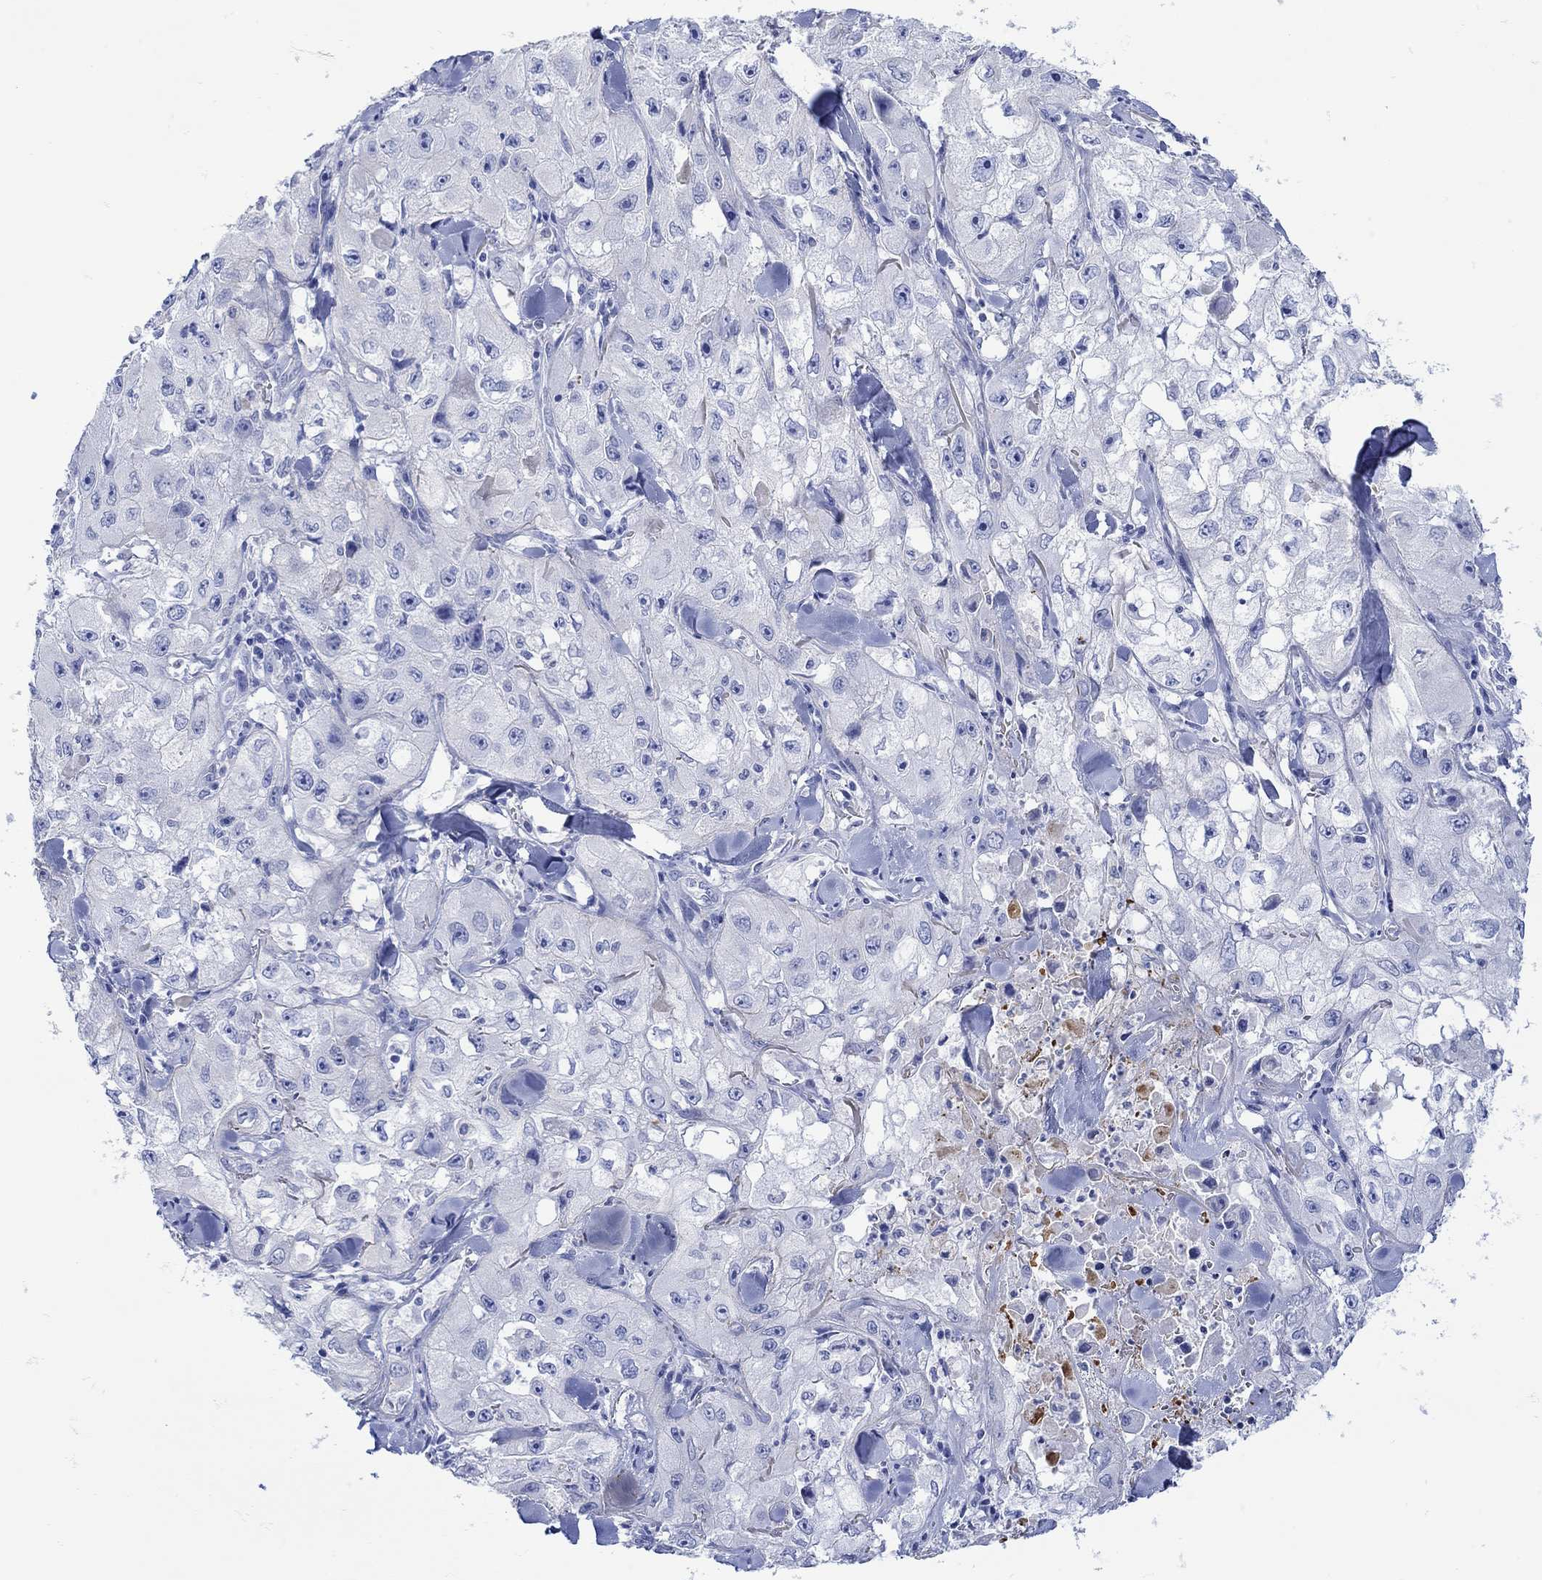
{"staining": {"intensity": "negative", "quantity": "none", "location": "none"}, "tissue": "skin cancer", "cell_type": "Tumor cells", "image_type": "cancer", "snomed": [{"axis": "morphology", "description": "Squamous cell carcinoma, NOS"}, {"axis": "topography", "description": "Skin"}, {"axis": "topography", "description": "Subcutis"}], "caption": "Immunohistochemical staining of skin cancer (squamous cell carcinoma) shows no significant staining in tumor cells.", "gene": "ANKMY1", "patient": {"sex": "male", "age": 73}}